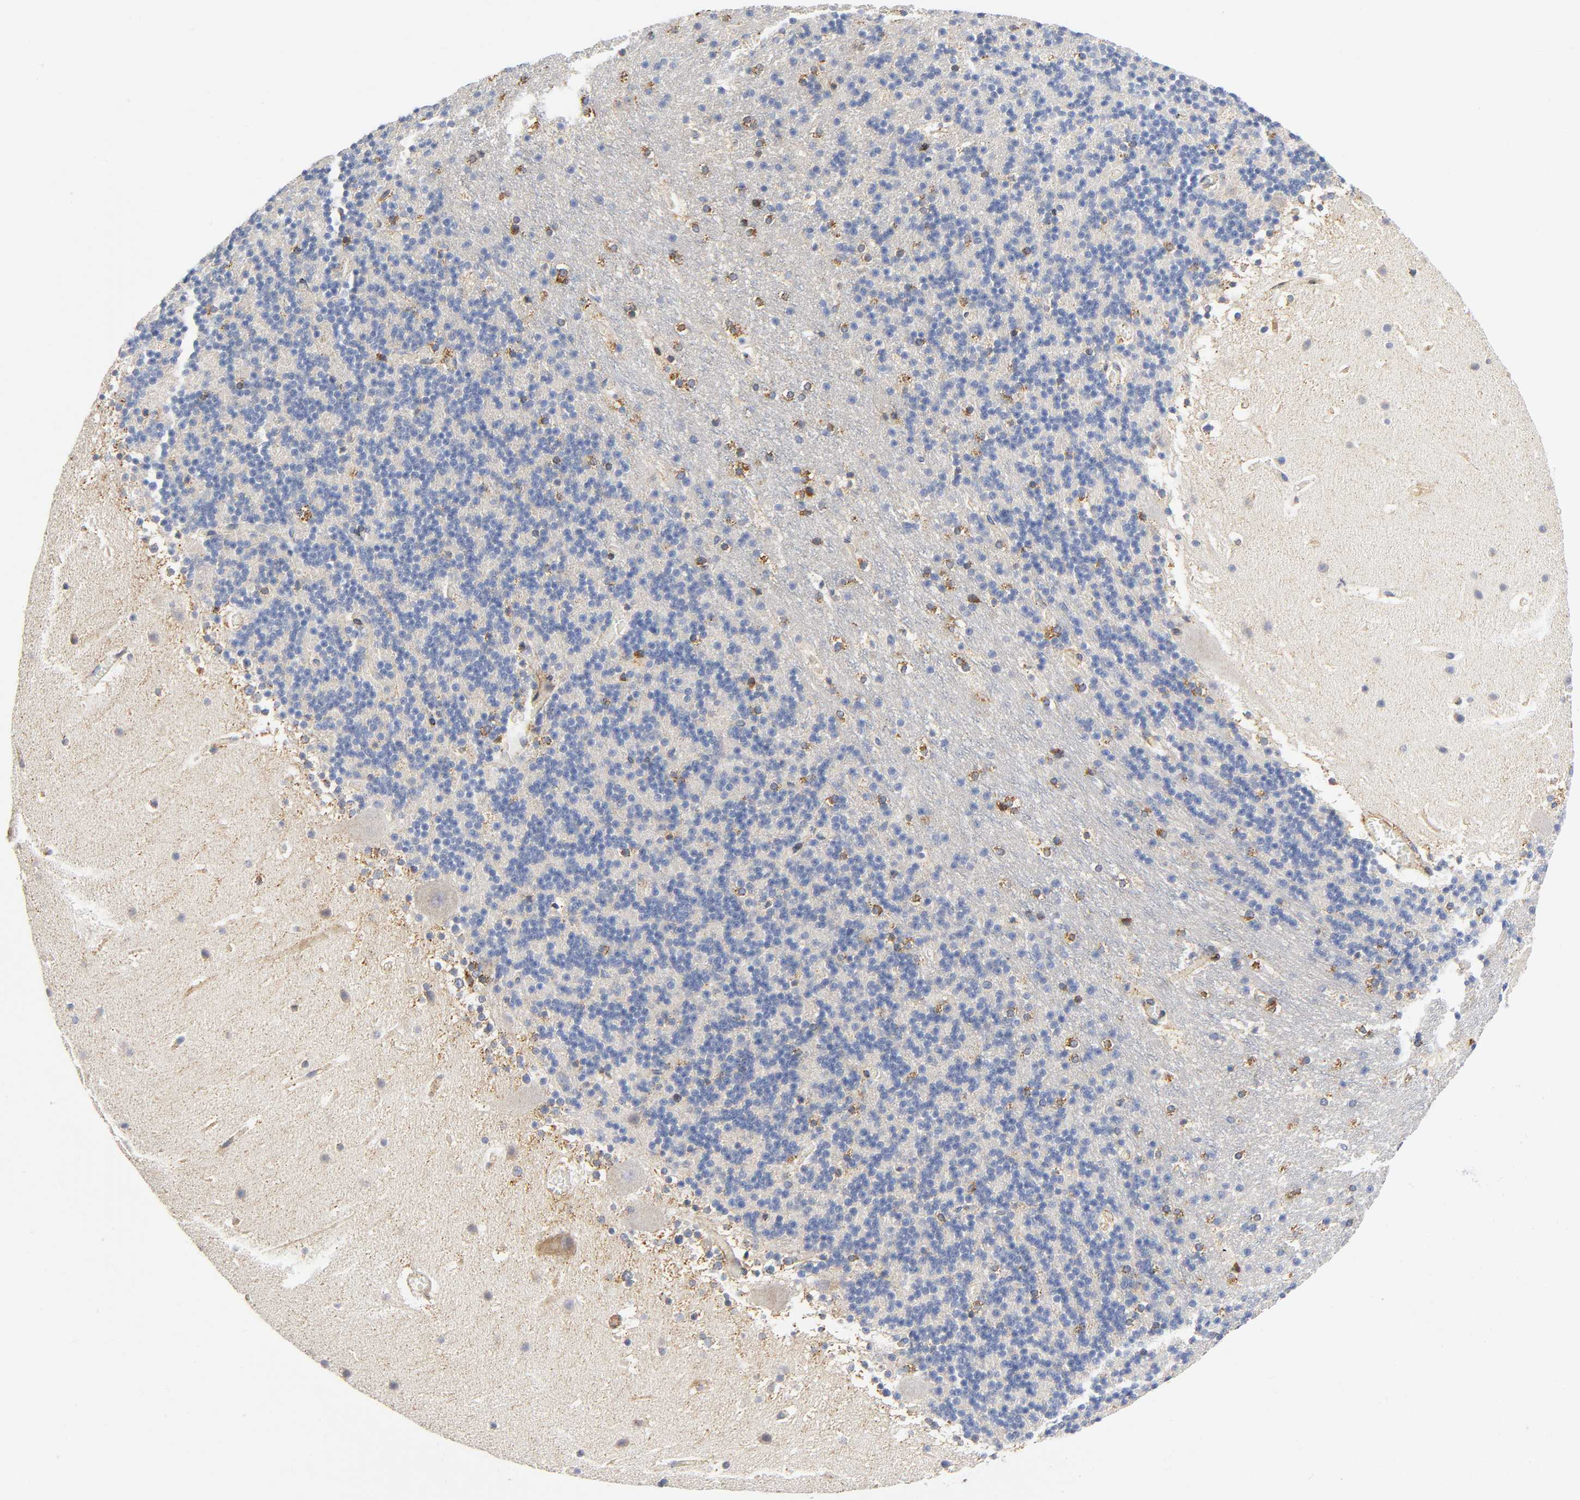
{"staining": {"intensity": "moderate", "quantity": "<25%", "location": "cytoplasmic/membranous"}, "tissue": "cerebellum", "cell_type": "Cells in granular layer", "image_type": "normal", "snomed": [{"axis": "morphology", "description": "Normal tissue, NOS"}, {"axis": "topography", "description": "Cerebellum"}], "caption": "IHC histopathology image of normal cerebellum: cerebellum stained using immunohistochemistry (IHC) displays low levels of moderate protein expression localized specifically in the cytoplasmic/membranous of cells in granular layer, appearing as a cytoplasmic/membranous brown color.", "gene": "SOS2", "patient": {"sex": "male", "age": 45}}